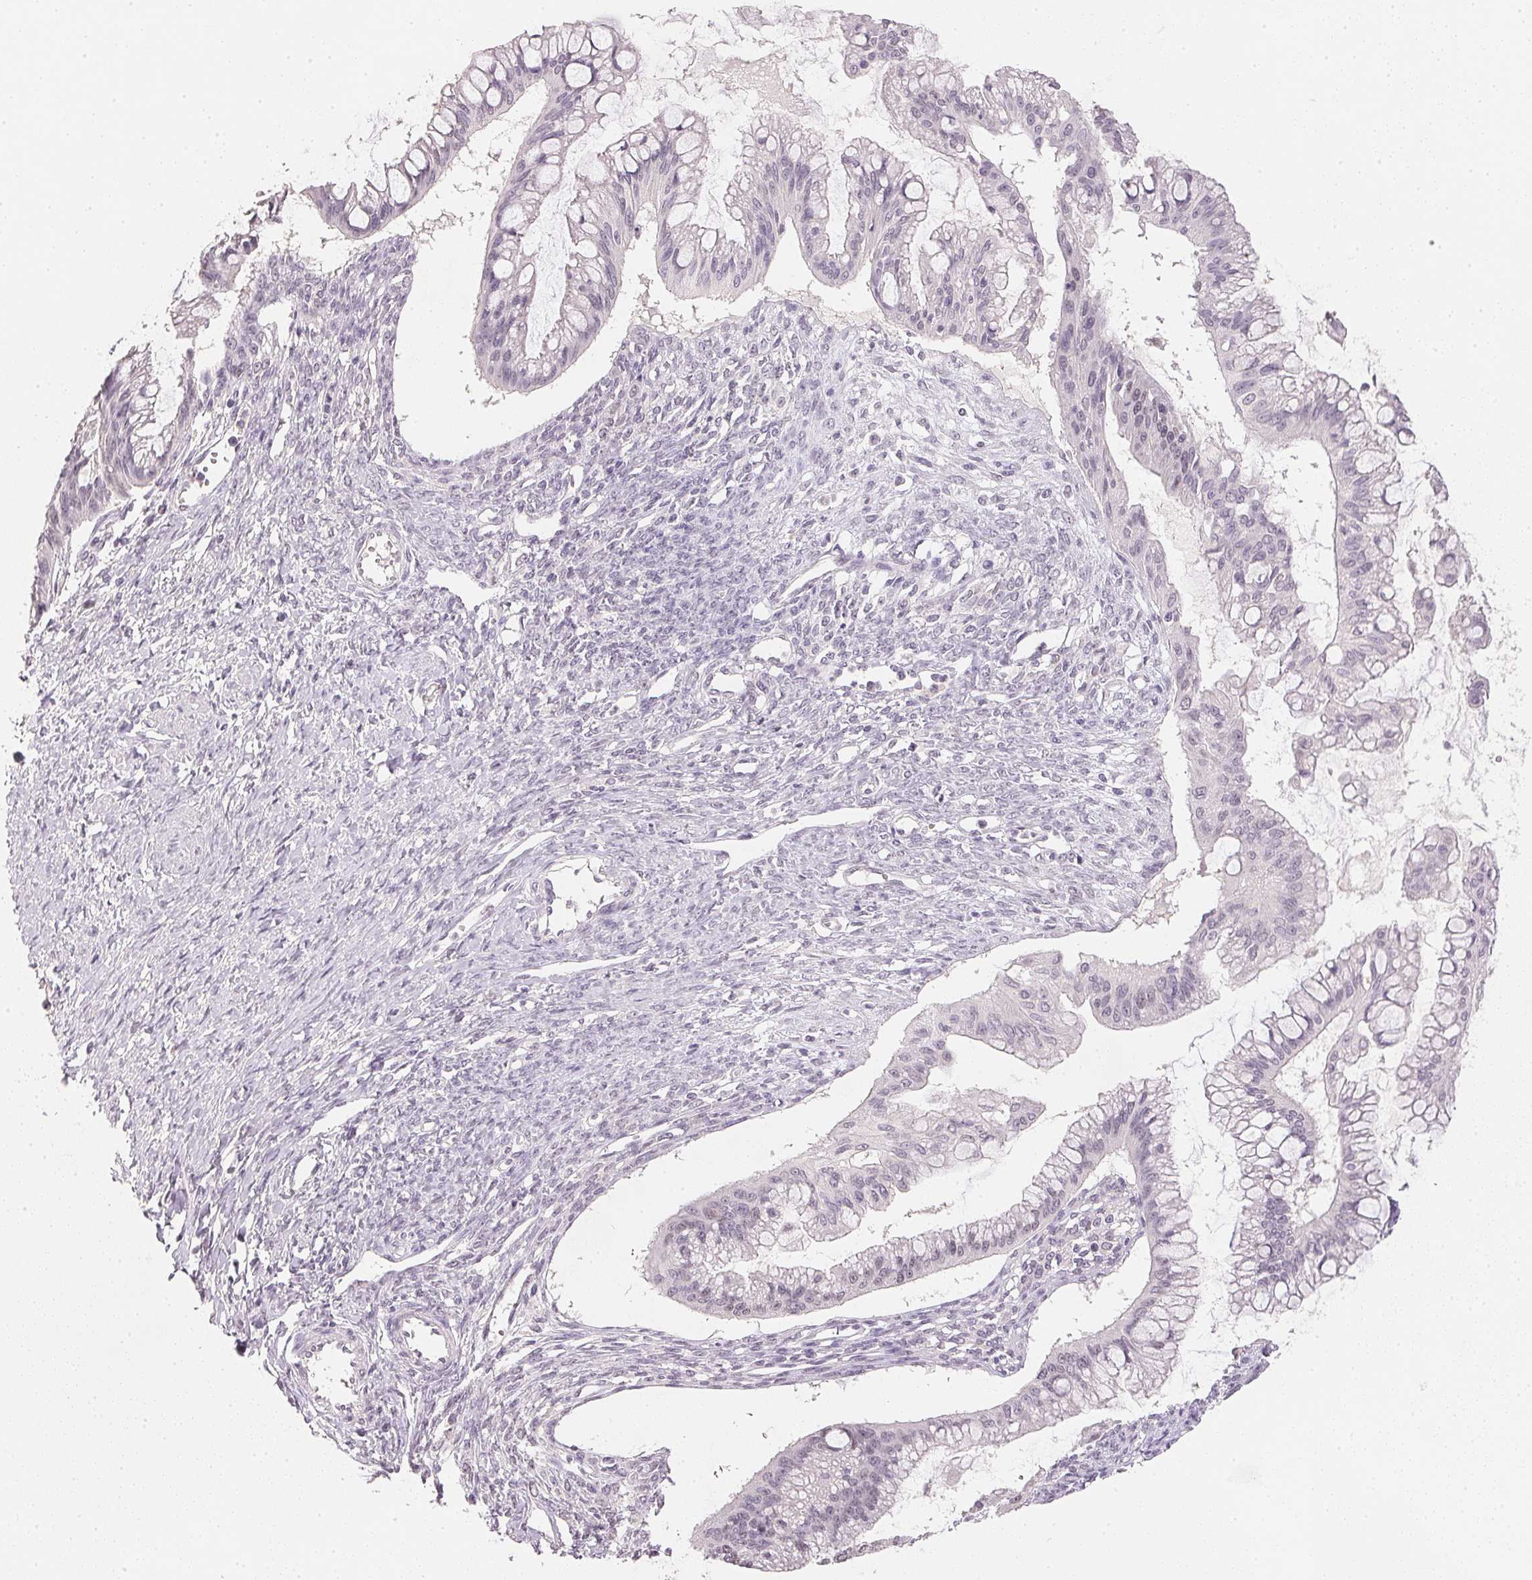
{"staining": {"intensity": "negative", "quantity": "none", "location": "none"}, "tissue": "ovarian cancer", "cell_type": "Tumor cells", "image_type": "cancer", "snomed": [{"axis": "morphology", "description": "Cystadenocarcinoma, mucinous, NOS"}, {"axis": "topography", "description": "Ovary"}], "caption": "Mucinous cystadenocarcinoma (ovarian) was stained to show a protein in brown. There is no significant expression in tumor cells.", "gene": "POLR3G", "patient": {"sex": "female", "age": 73}}